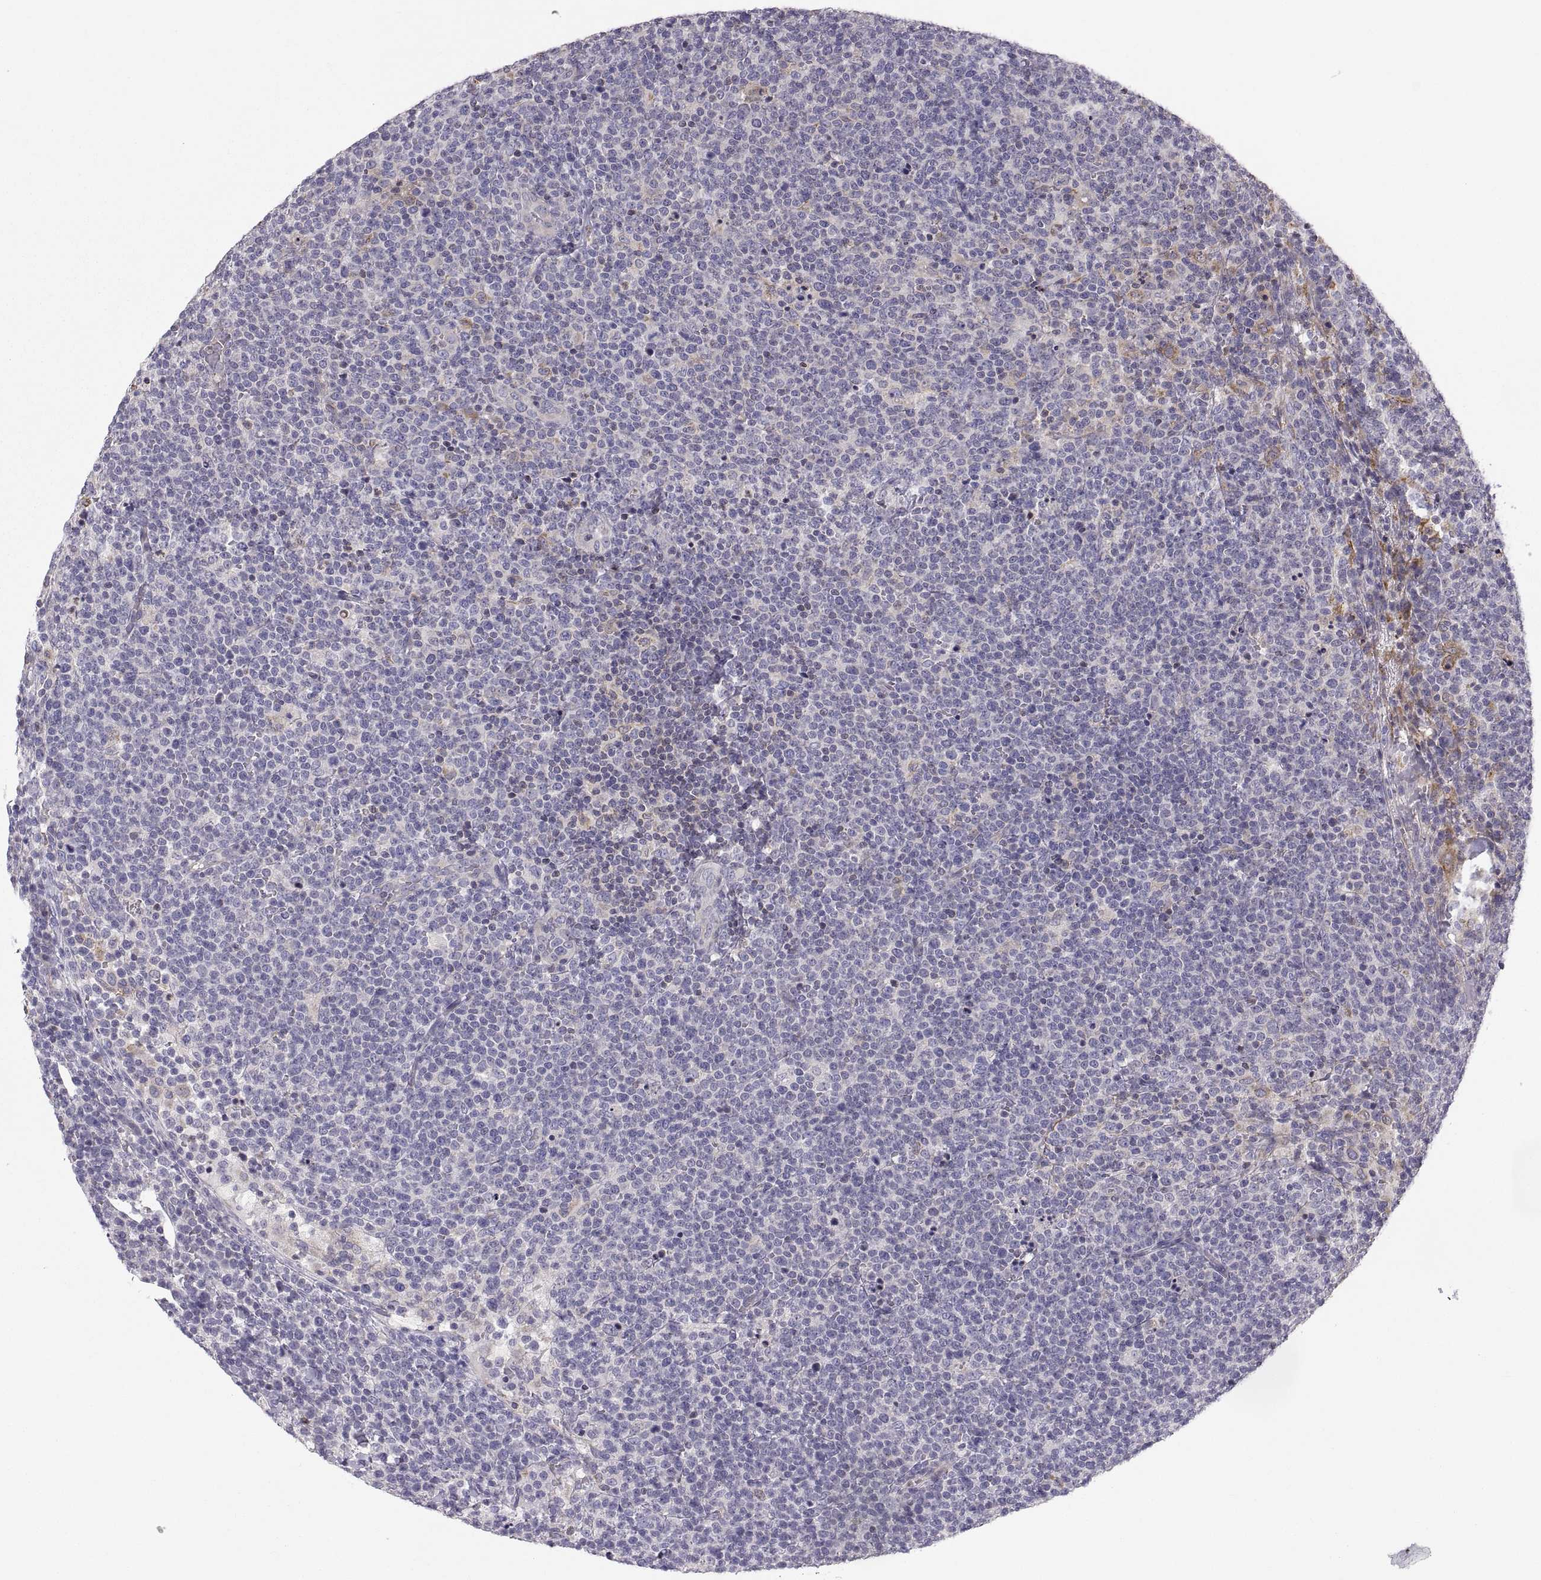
{"staining": {"intensity": "negative", "quantity": "none", "location": "none"}, "tissue": "lymphoma", "cell_type": "Tumor cells", "image_type": "cancer", "snomed": [{"axis": "morphology", "description": "Malignant lymphoma, non-Hodgkin's type, High grade"}, {"axis": "topography", "description": "Lymph node"}], "caption": "Immunohistochemistry (IHC) image of neoplastic tissue: high-grade malignant lymphoma, non-Hodgkin's type stained with DAB demonstrates no significant protein staining in tumor cells. The staining is performed using DAB brown chromogen with nuclei counter-stained in using hematoxylin.", "gene": "ERO1A", "patient": {"sex": "male", "age": 61}}